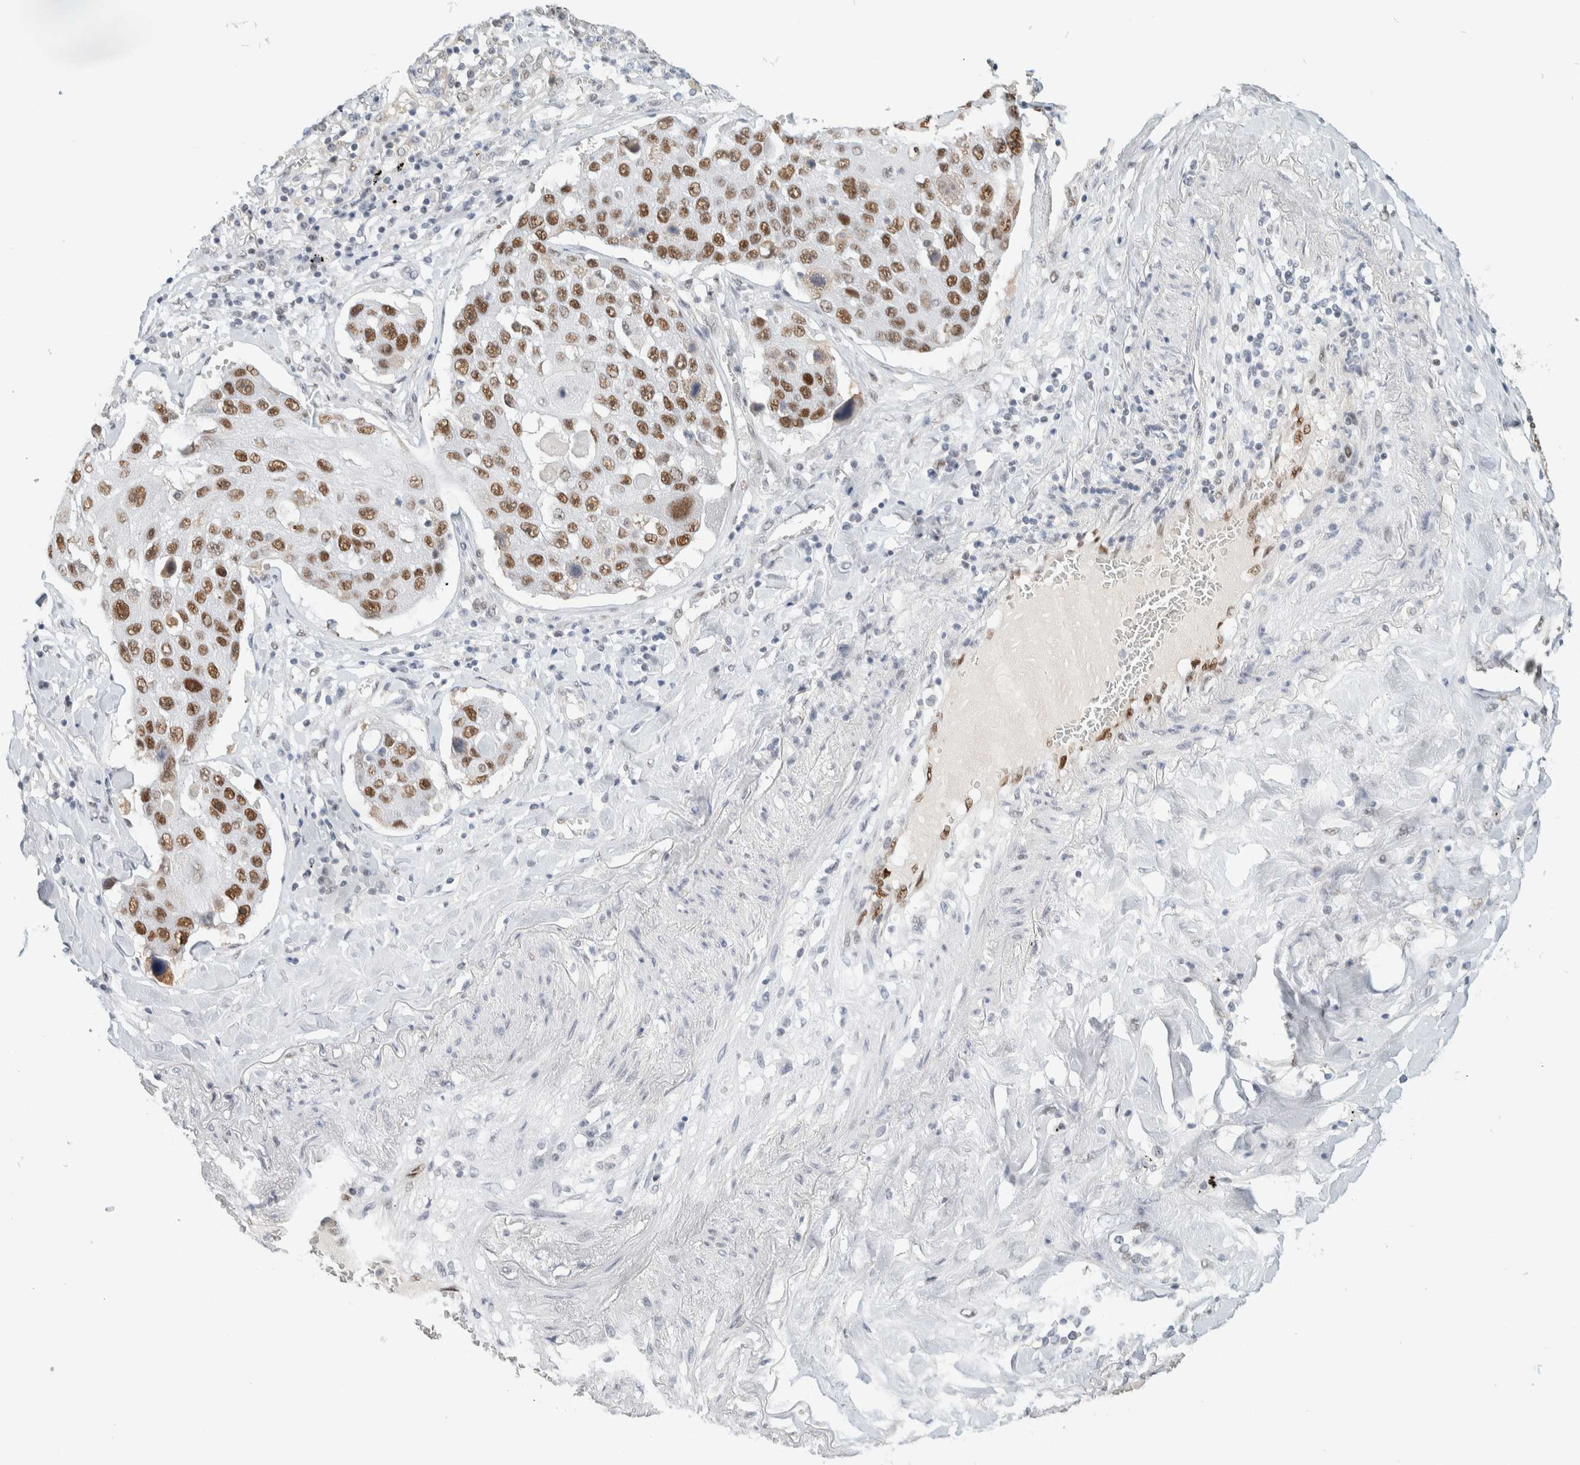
{"staining": {"intensity": "strong", "quantity": ">75%", "location": "nuclear"}, "tissue": "lung cancer", "cell_type": "Tumor cells", "image_type": "cancer", "snomed": [{"axis": "morphology", "description": "Squamous cell carcinoma, NOS"}, {"axis": "topography", "description": "Lung"}], "caption": "Lung cancer stained with a brown dye demonstrates strong nuclear positive staining in approximately >75% of tumor cells.", "gene": "PUS7", "patient": {"sex": "male", "age": 61}}